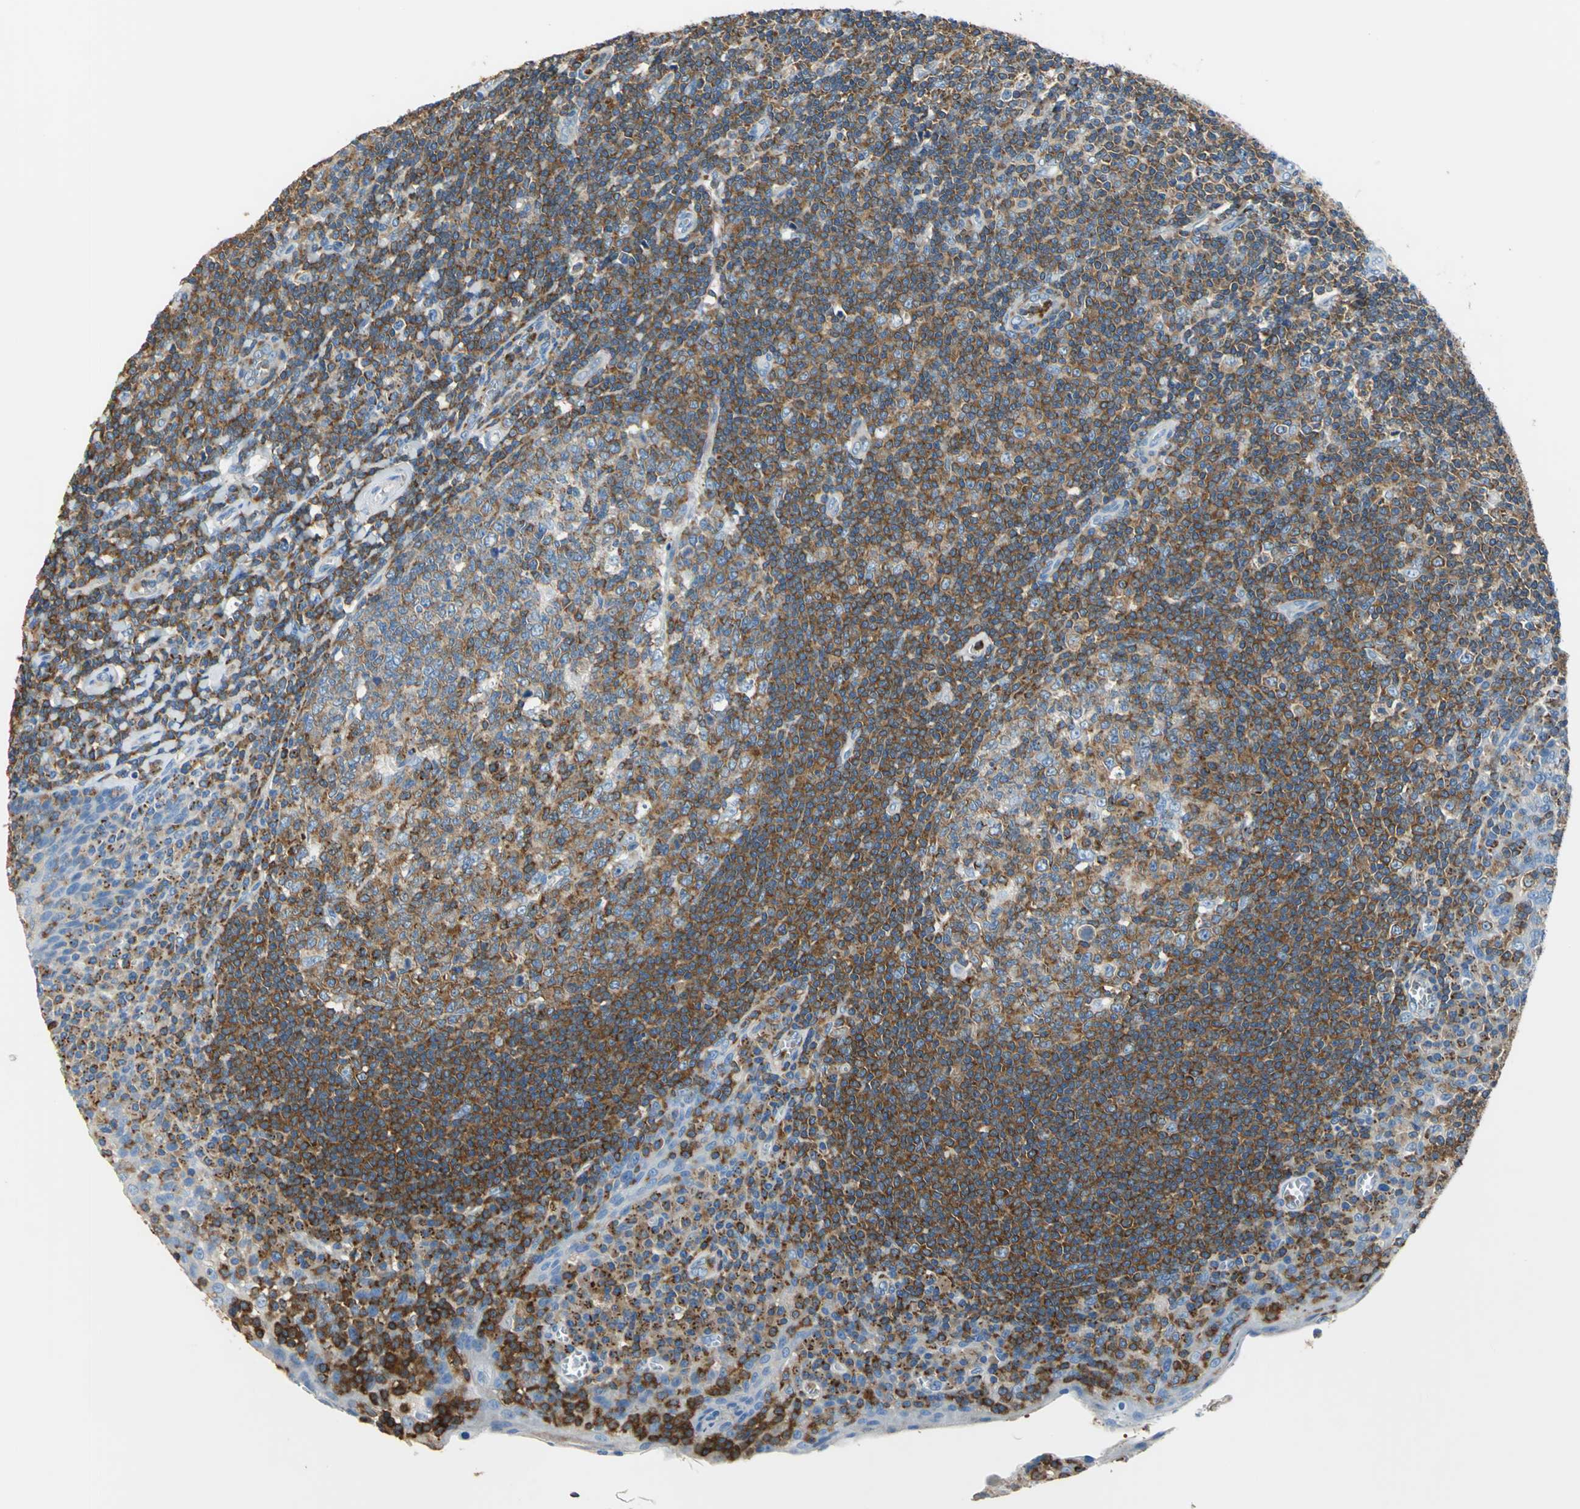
{"staining": {"intensity": "strong", "quantity": ">75%", "location": "cytoplasmic/membranous"}, "tissue": "tonsil", "cell_type": "Germinal center cells", "image_type": "normal", "snomed": [{"axis": "morphology", "description": "Normal tissue, NOS"}, {"axis": "topography", "description": "Tonsil"}], "caption": "Normal tonsil displays strong cytoplasmic/membranous staining in about >75% of germinal center cells.", "gene": "SEPTIN11", "patient": {"sex": "male", "age": 31}}